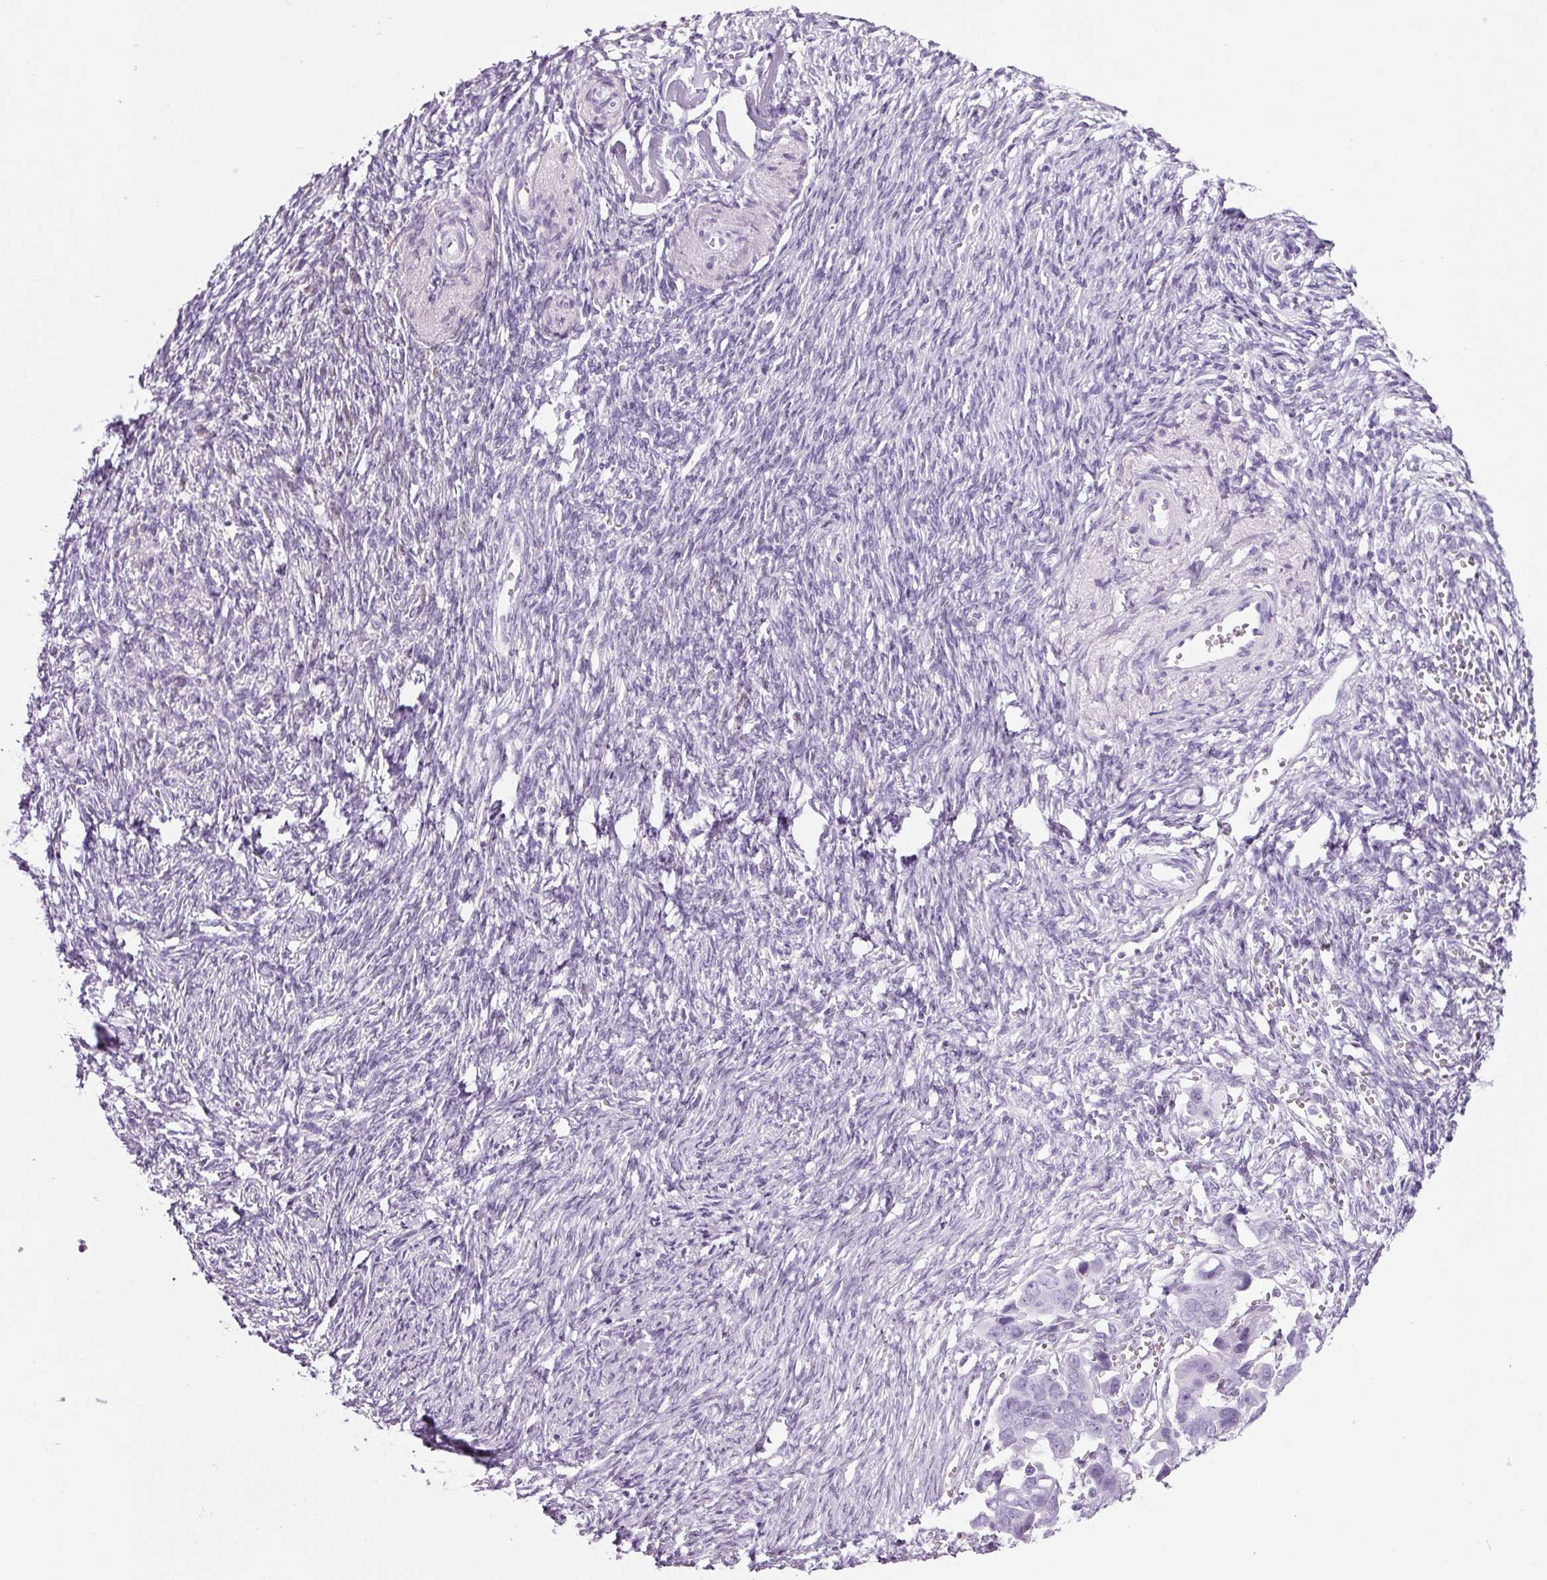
{"staining": {"intensity": "negative", "quantity": "none", "location": "none"}, "tissue": "ovarian cancer", "cell_type": "Tumor cells", "image_type": "cancer", "snomed": [{"axis": "morphology", "description": "Cystadenocarcinoma, serous, NOS"}, {"axis": "topography", "description": "Ovary"}], "caption": "Ovarian serous cystadenocarcinoma stained for a protein using immunohistochemistry (IHC) shows no expression tumor cells.", "gene": "PPP1R1A", "patient": {"sex": "female", "age": 59}}